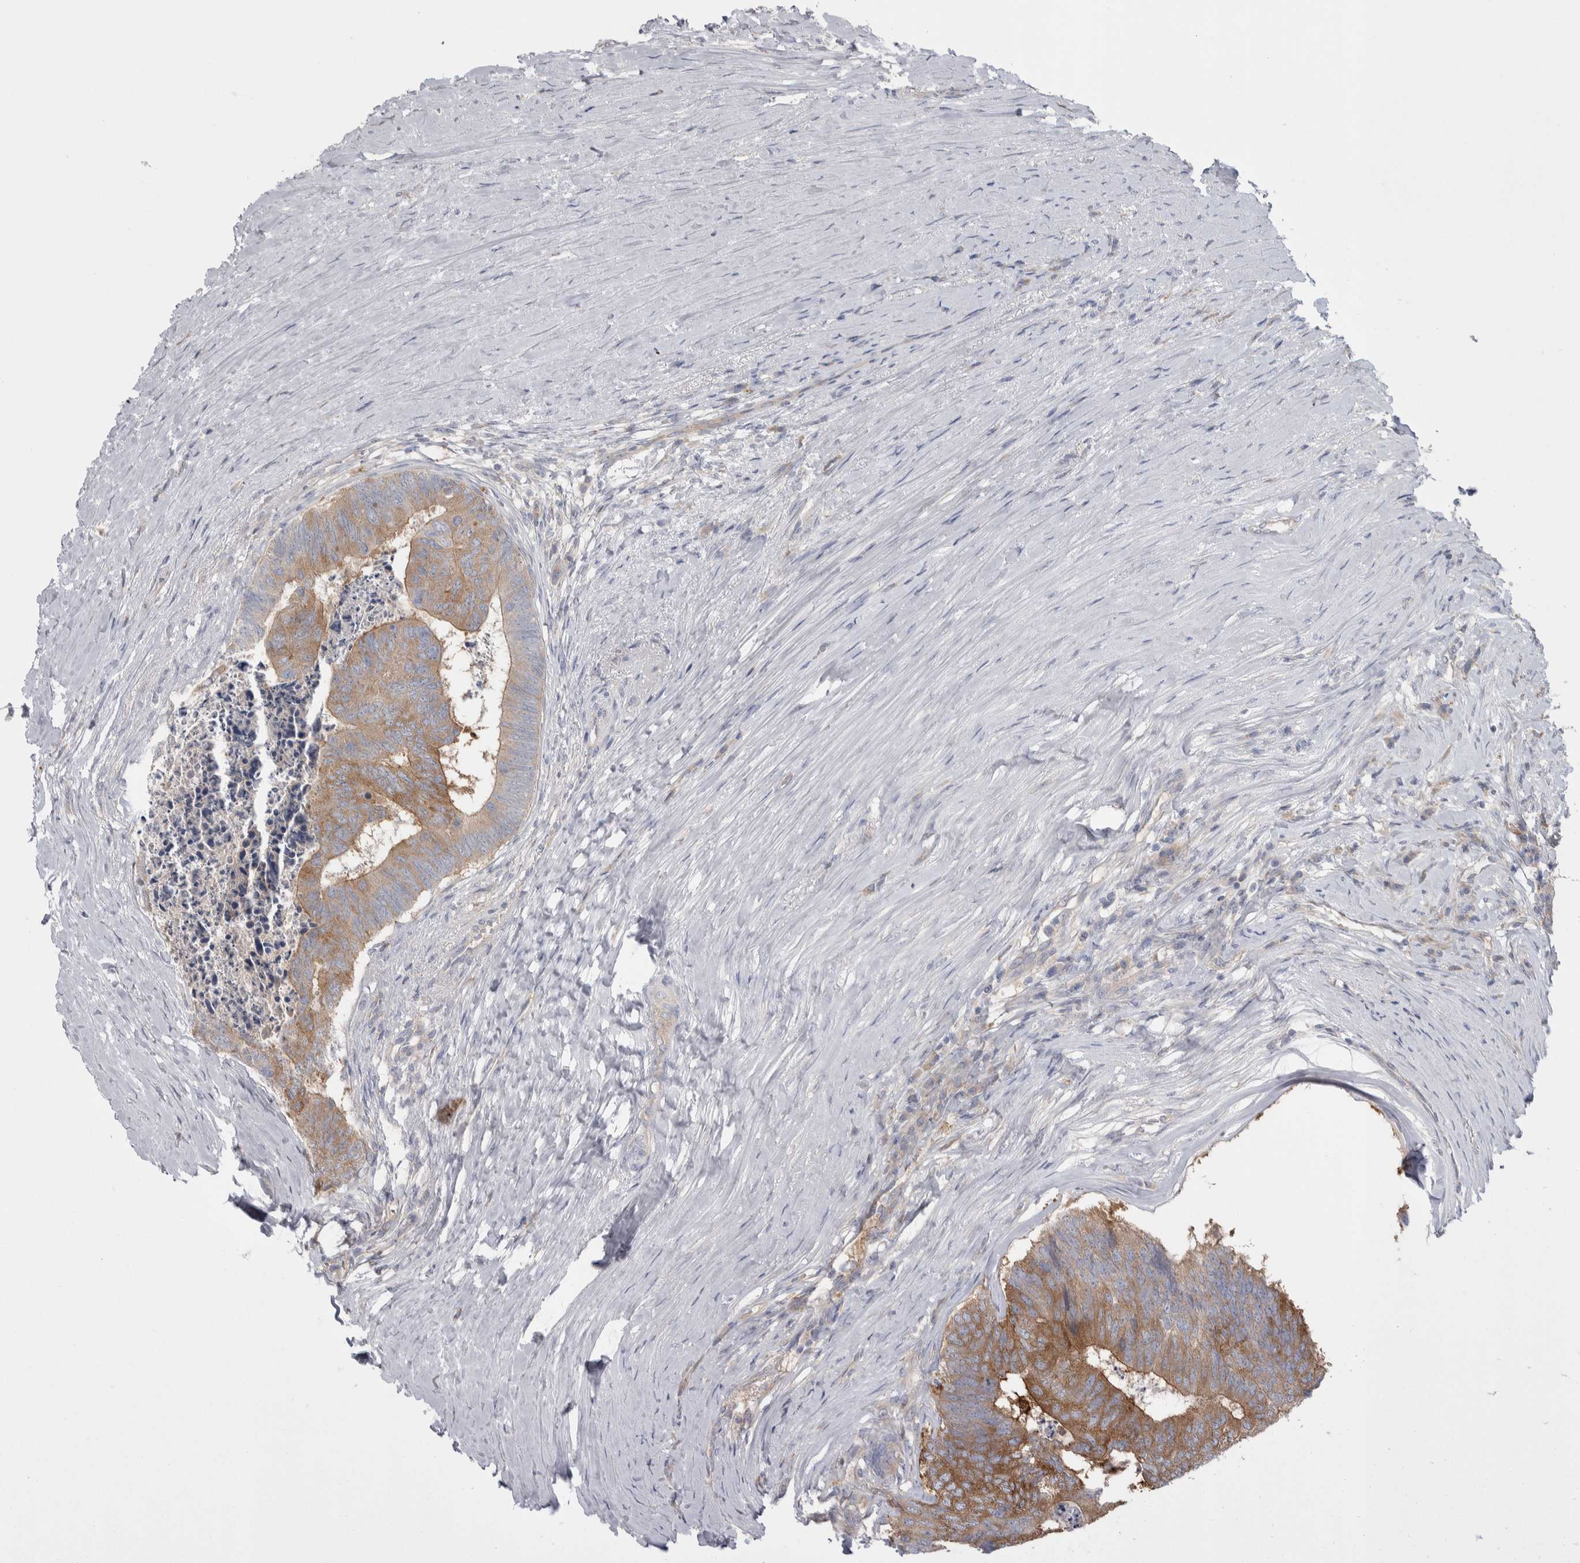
{"staining": {"intensity": "moderate", "quantity": ">75%", "location": "cytoplasmic/membranous"}, "tissue": "colorectal cancer", "cell_type": "Tumor cells", "image_type": "cancer", "snomed": [{"axis": "morphology", "description": "Adenocarcinoma, NOS"}, {"axis": "topography", "description": "Colon"}], "caption": "This is a histology image of immunohistochemistry staining of colorectal cancer (adenocarcinoma), which shows moderate positivity in the cytoplasmic/membranous of tumor cells.", "gene": "GPHN", "patient": {"sex": "female", "age": 67}}